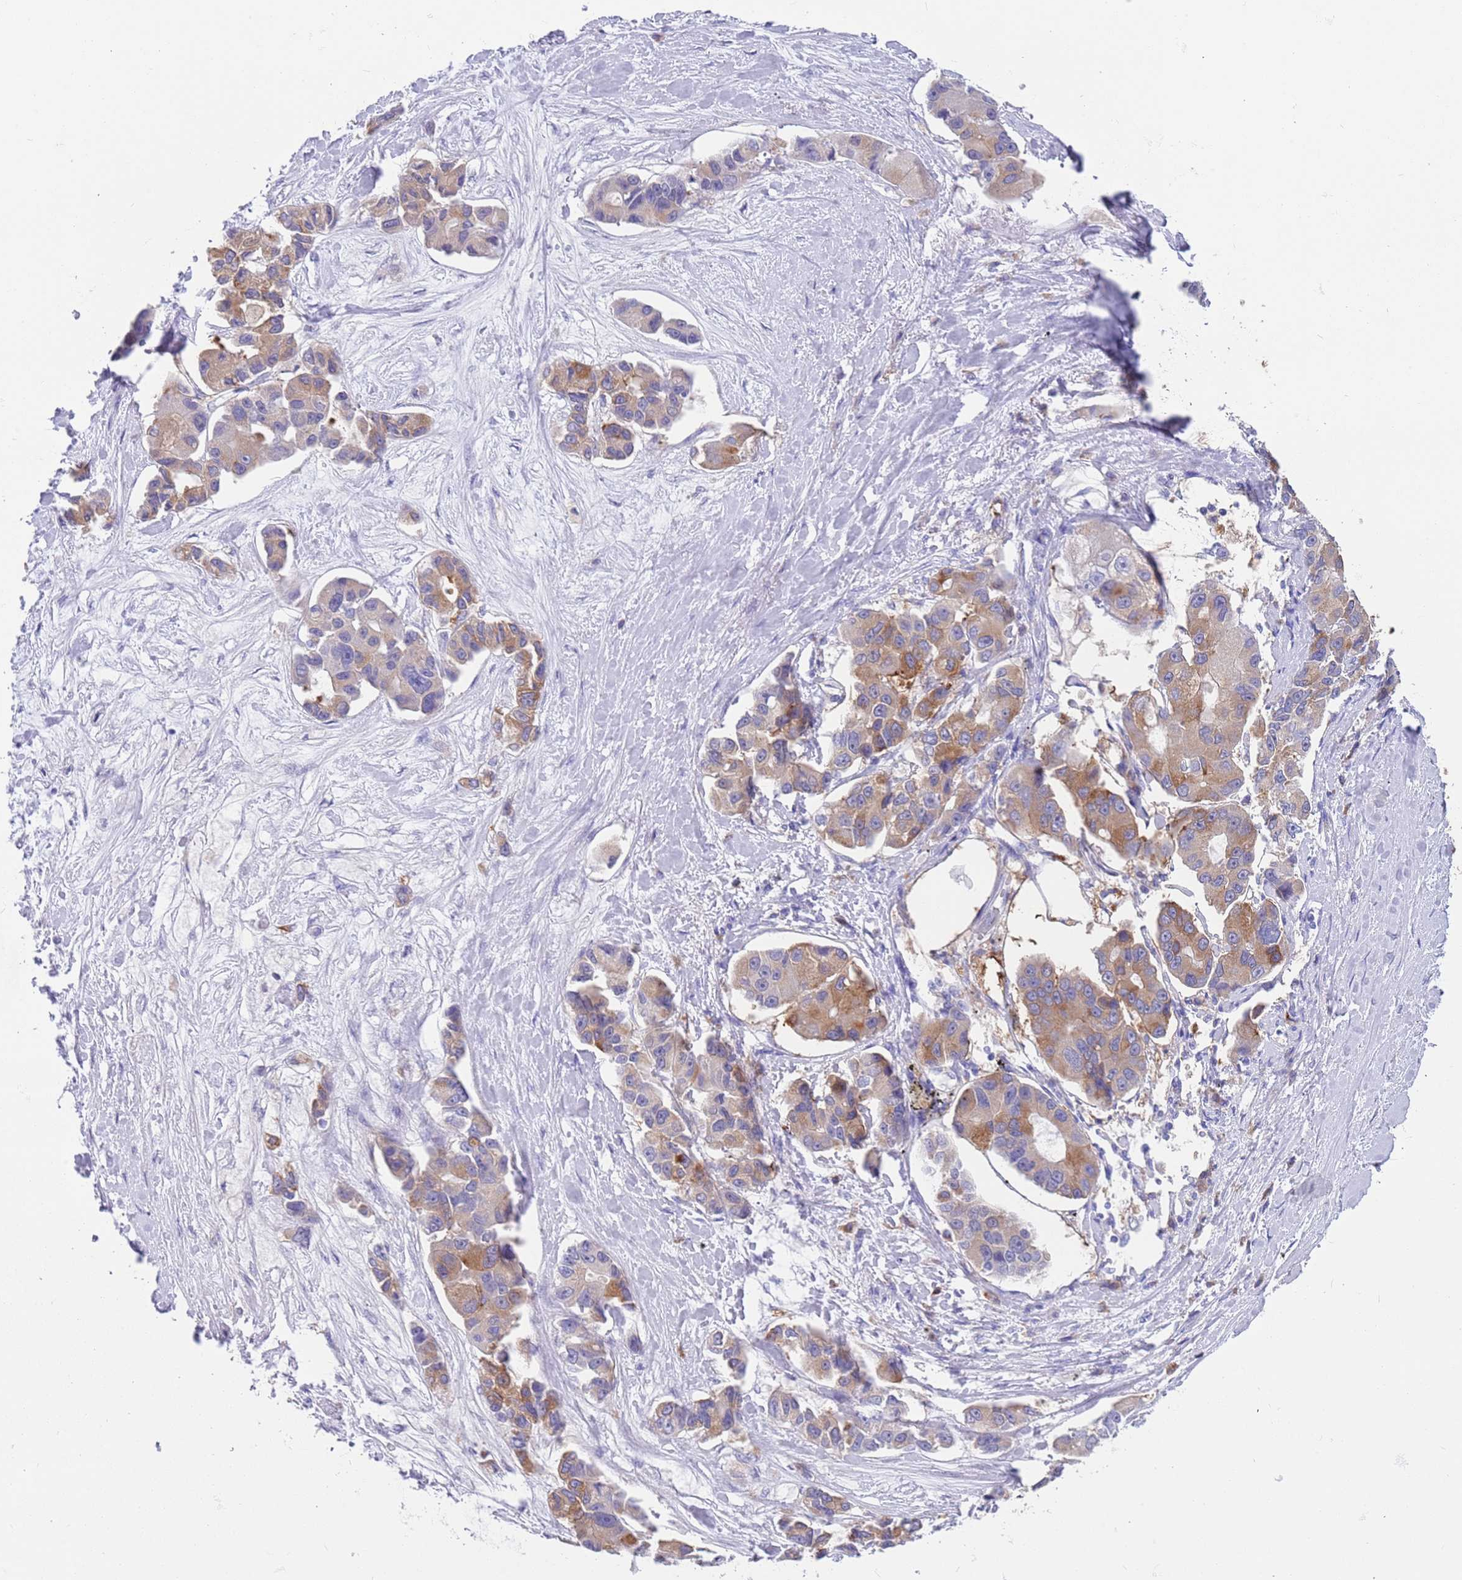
{"staining": {"intensity": "moderate", "quantity": ">75%", "location": "cytoplasmic/membranous"}, "tissue": "lung cancer", "cell_type": "Tumor cells", "image_type": "cancer", "snomed": [{"axis": "morphology", "description": "Adenocarcinoma, NOS"}, {"axis": "topography", "description": "Lung"}], "caption": "High-power microscopy captured an IHC micrograph of lung cancer, revealing moderate cytoplasmic/membranous staining in approximately >75% of tumor cells. Ihc stains the protein in brown and the nuclei are stained blue.", "gene": "TYW1", "patient": {"sex": "female", "age": 54}}